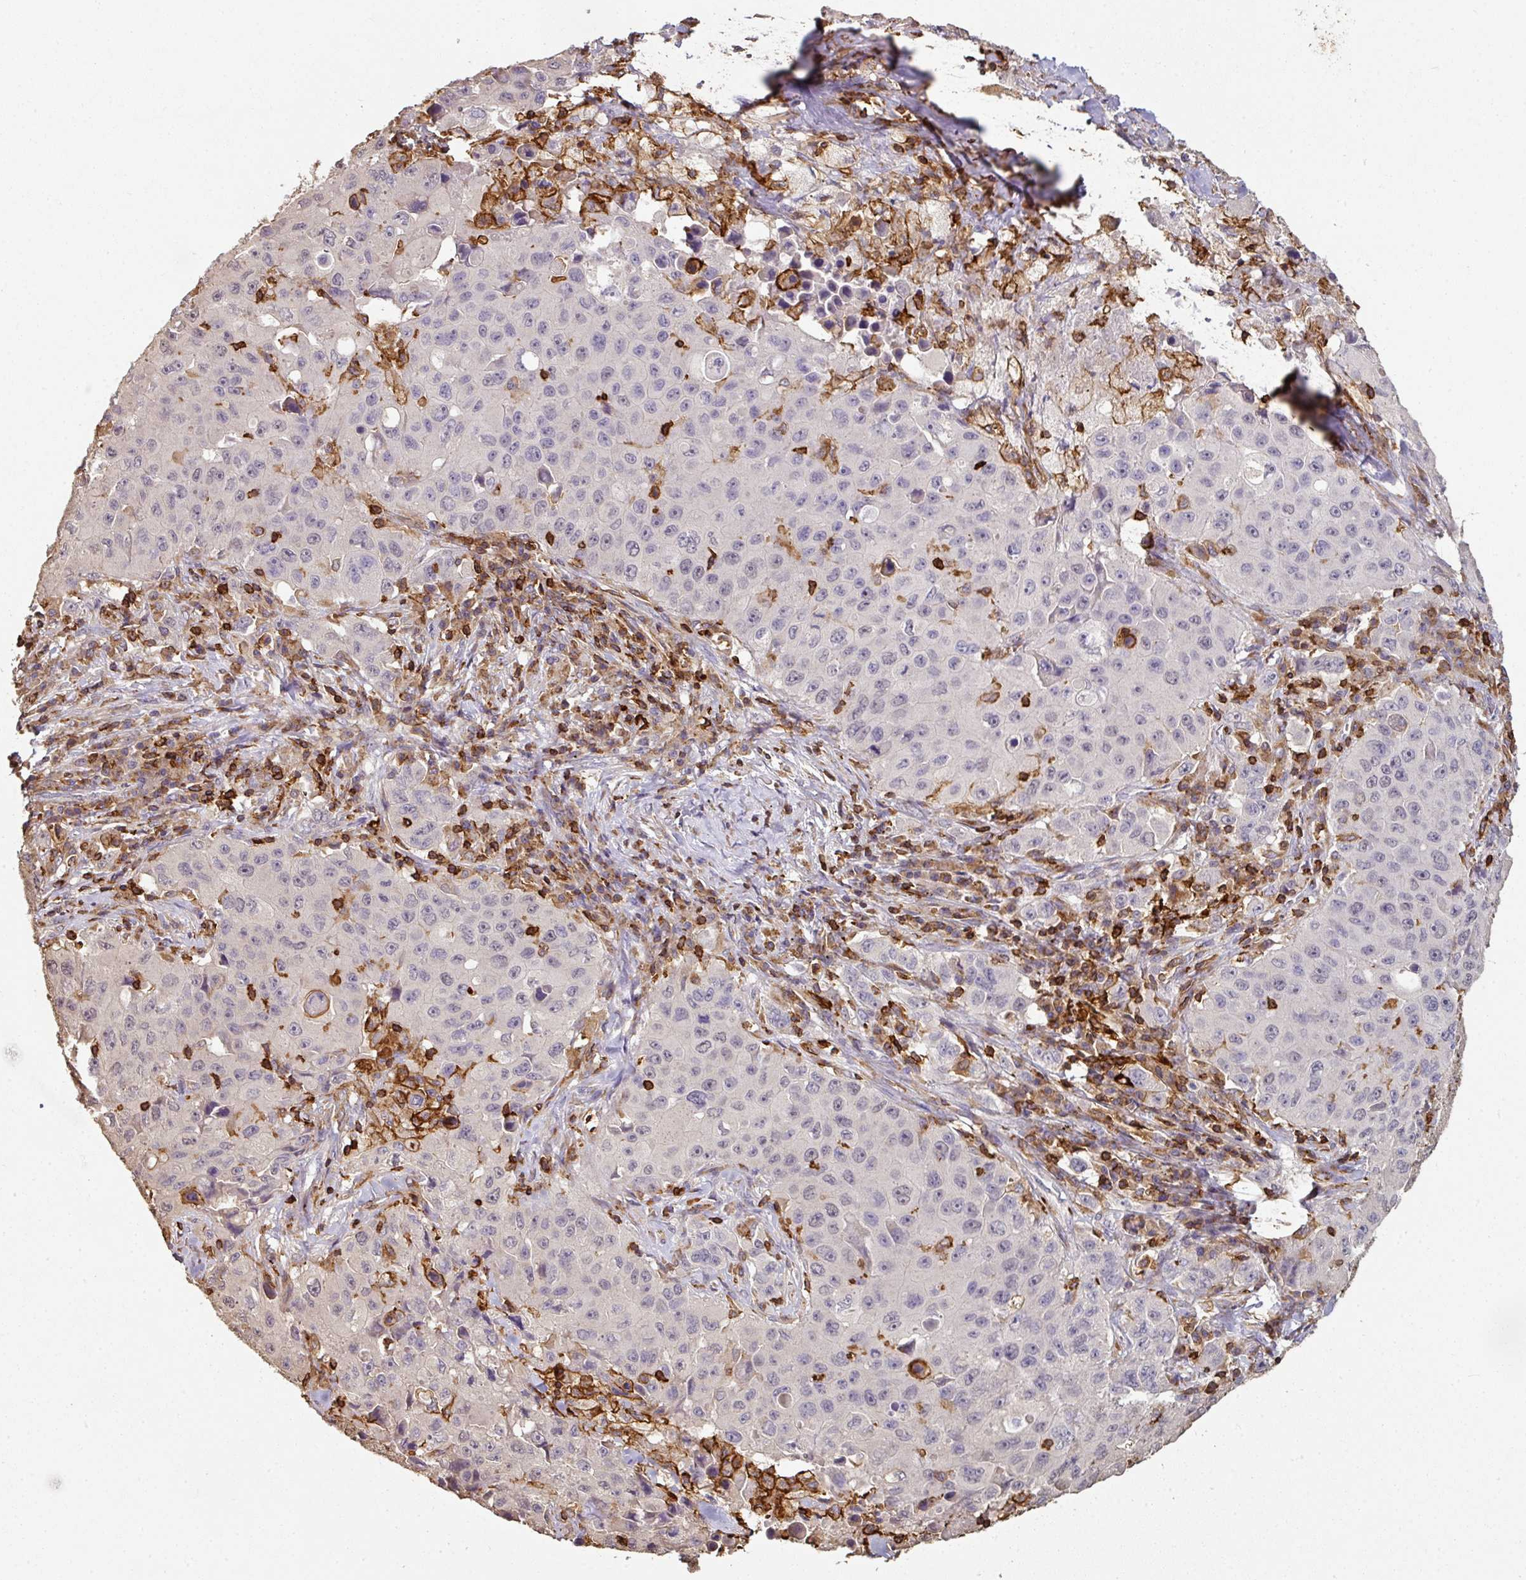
{"staining": {"intensity": "negative", "quantity": "none", "location": "none"}, "tissue": "lung cancer", "cell_type": "Tumor cells", "image_type": "cancer", "snomed": [{"axis": "morphology", "description": "Squamous cell carcinoma, NOS"}, {"axis": "topography", "description": "Lung"}], "caption": "IHC of lung cancer (squamous cell carcinoma) shows no expression in tumor cells.", "gene": "OLFML2B", "patient": {"sex": "male", "age": 63}}